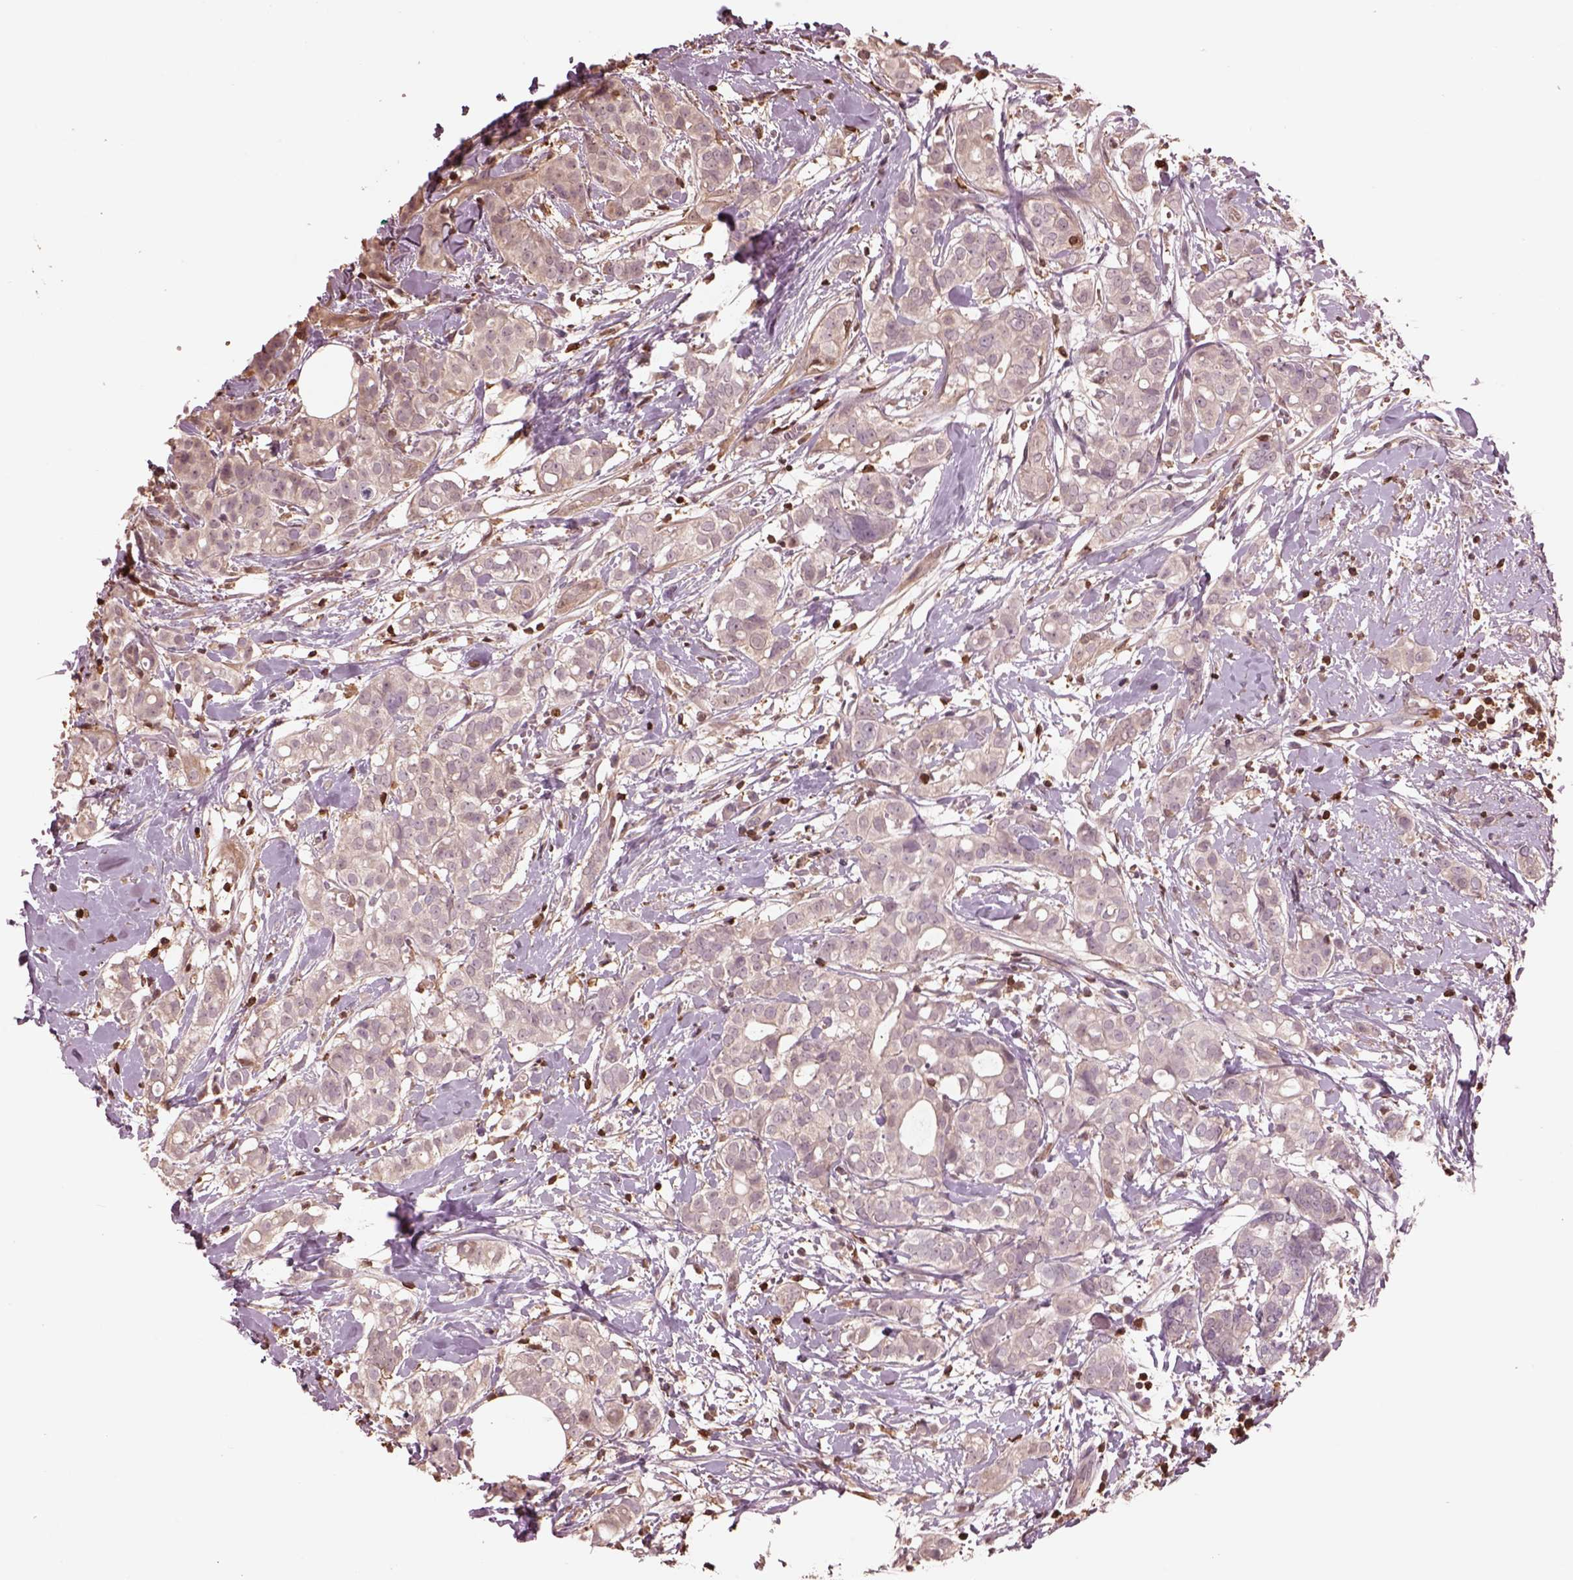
{"staining": {"intensity": "weak", "quantity": ">75%", "location": "cytoplasmic/membranous"}, "tissue": "breast cancer", "cell_type": "Tumor cells", "image_type": "cancer", "snomed": [{"axis": "morphology", "description": "Duct carcinoma"}, {"axis": "topography", "description": "Breast"}], "caption": "Breast infiltrating ductal carcinoma stained with DAB (3,3'-diaminobenzidine) IHC exhibits low levels of weak cytoplasmic/membranous positivity in approximately >75% of tumor cells.", "gene": "IL31RA", "patient": {"sex": "female", "age": 40}}